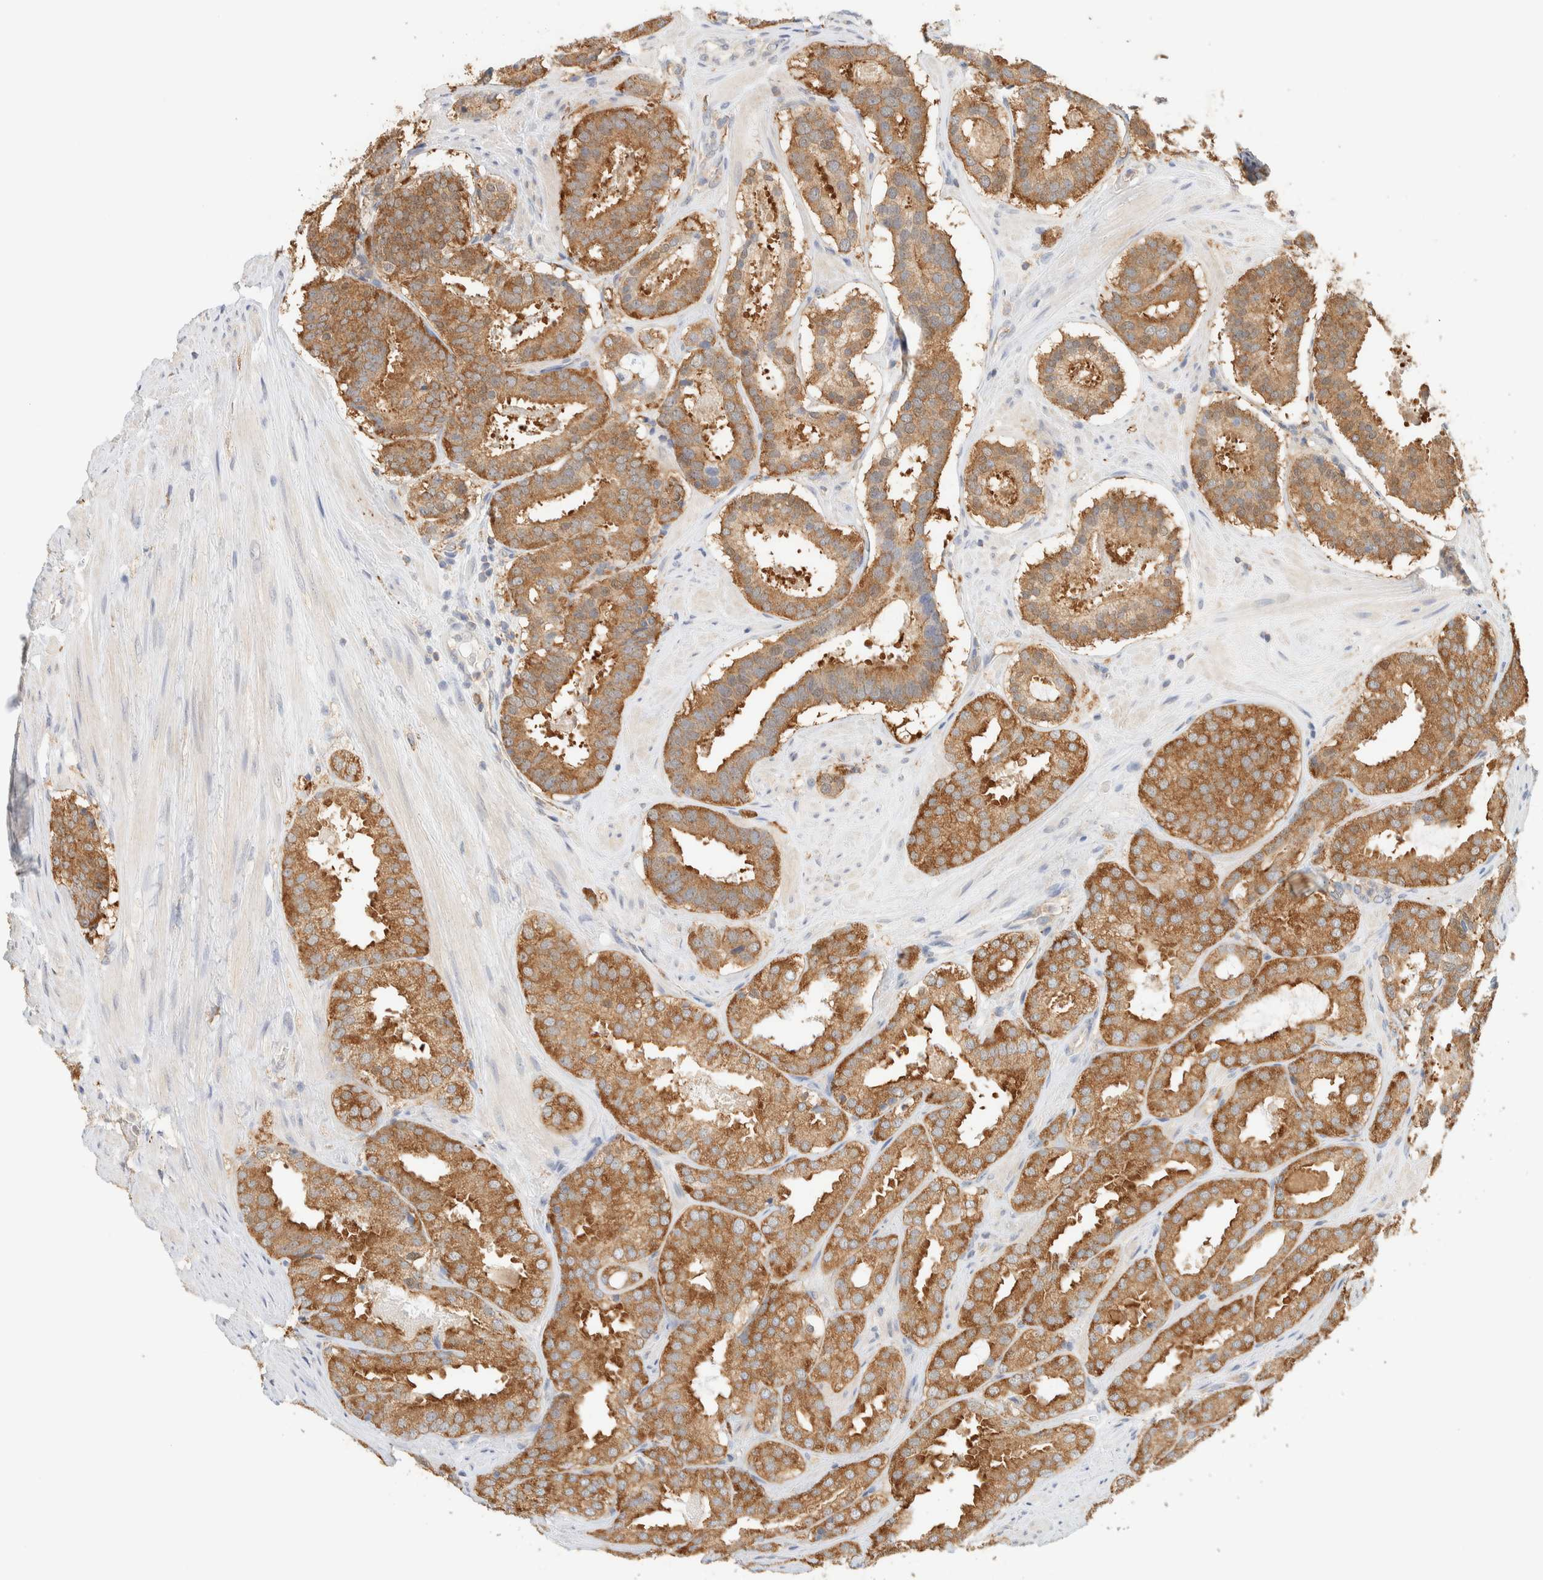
{"staining": {"intensity": "moderate", "quantity": ">75%", "location": "cytoplasmic/membranous"}, "tissue": "prostate cancer", "cell_type": "Tumor cells", "image_type": "cancer", "snomed": [{"axis": "morphology", "description": "Adenocarcinoma, Low grade"}, {"axis": "topography", "description": "Prostate"}], "caption": "DAB (3,3'-diaminobenzidine) immunohistochemical staining of prostate cancer (low-grade adenocarcinoma) demonstrates moderate cytoplasmic/membranous protein positivity in approximately >75% of tumor cells.", "gene": "TBC1D8B", "patient": {"sex": "male", "age": 69}}